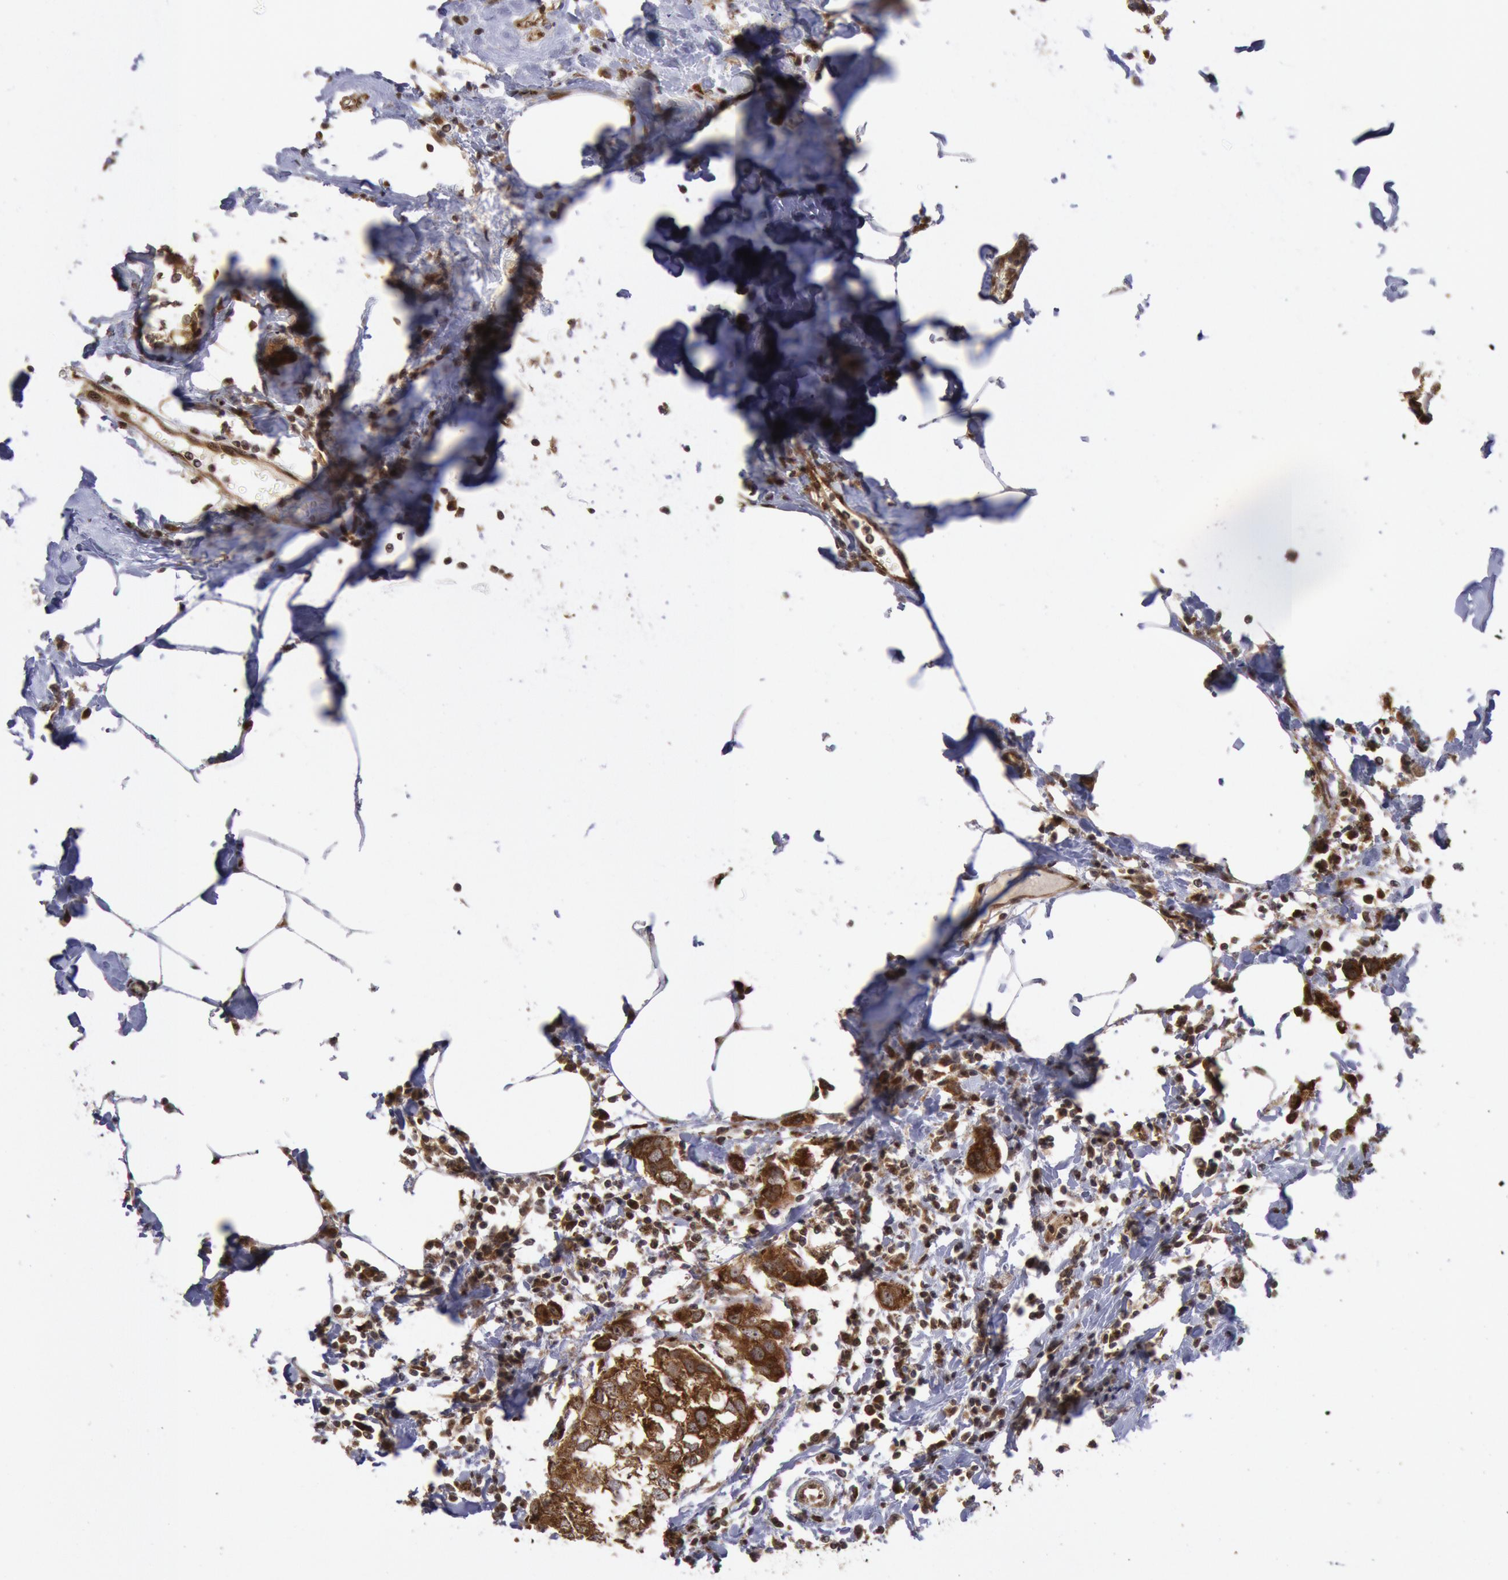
{"staining": {"intensity": "strong", "quantity": ">75%", "location": "cytoplasmic/membranous"}, "tissue": "breast cancer", "cell_type": "Tumor cells", "image_type": "cancer", "snomed": [{"axis": "morphology", "description": "Normal tissue, NOS"}, {"axis": "morphology", "description": "Duct carcinoma"}, {"axis": "topography", "description": "Breast"}], "caption": "Human invasive ductal carcinoma (breast) stained with a brown dye reveals strong cytoplasmic/membranous positive staining in about >75% of tumor cells.", "gene": "STX17", "patient": {"sex": "female", "age": 50}}